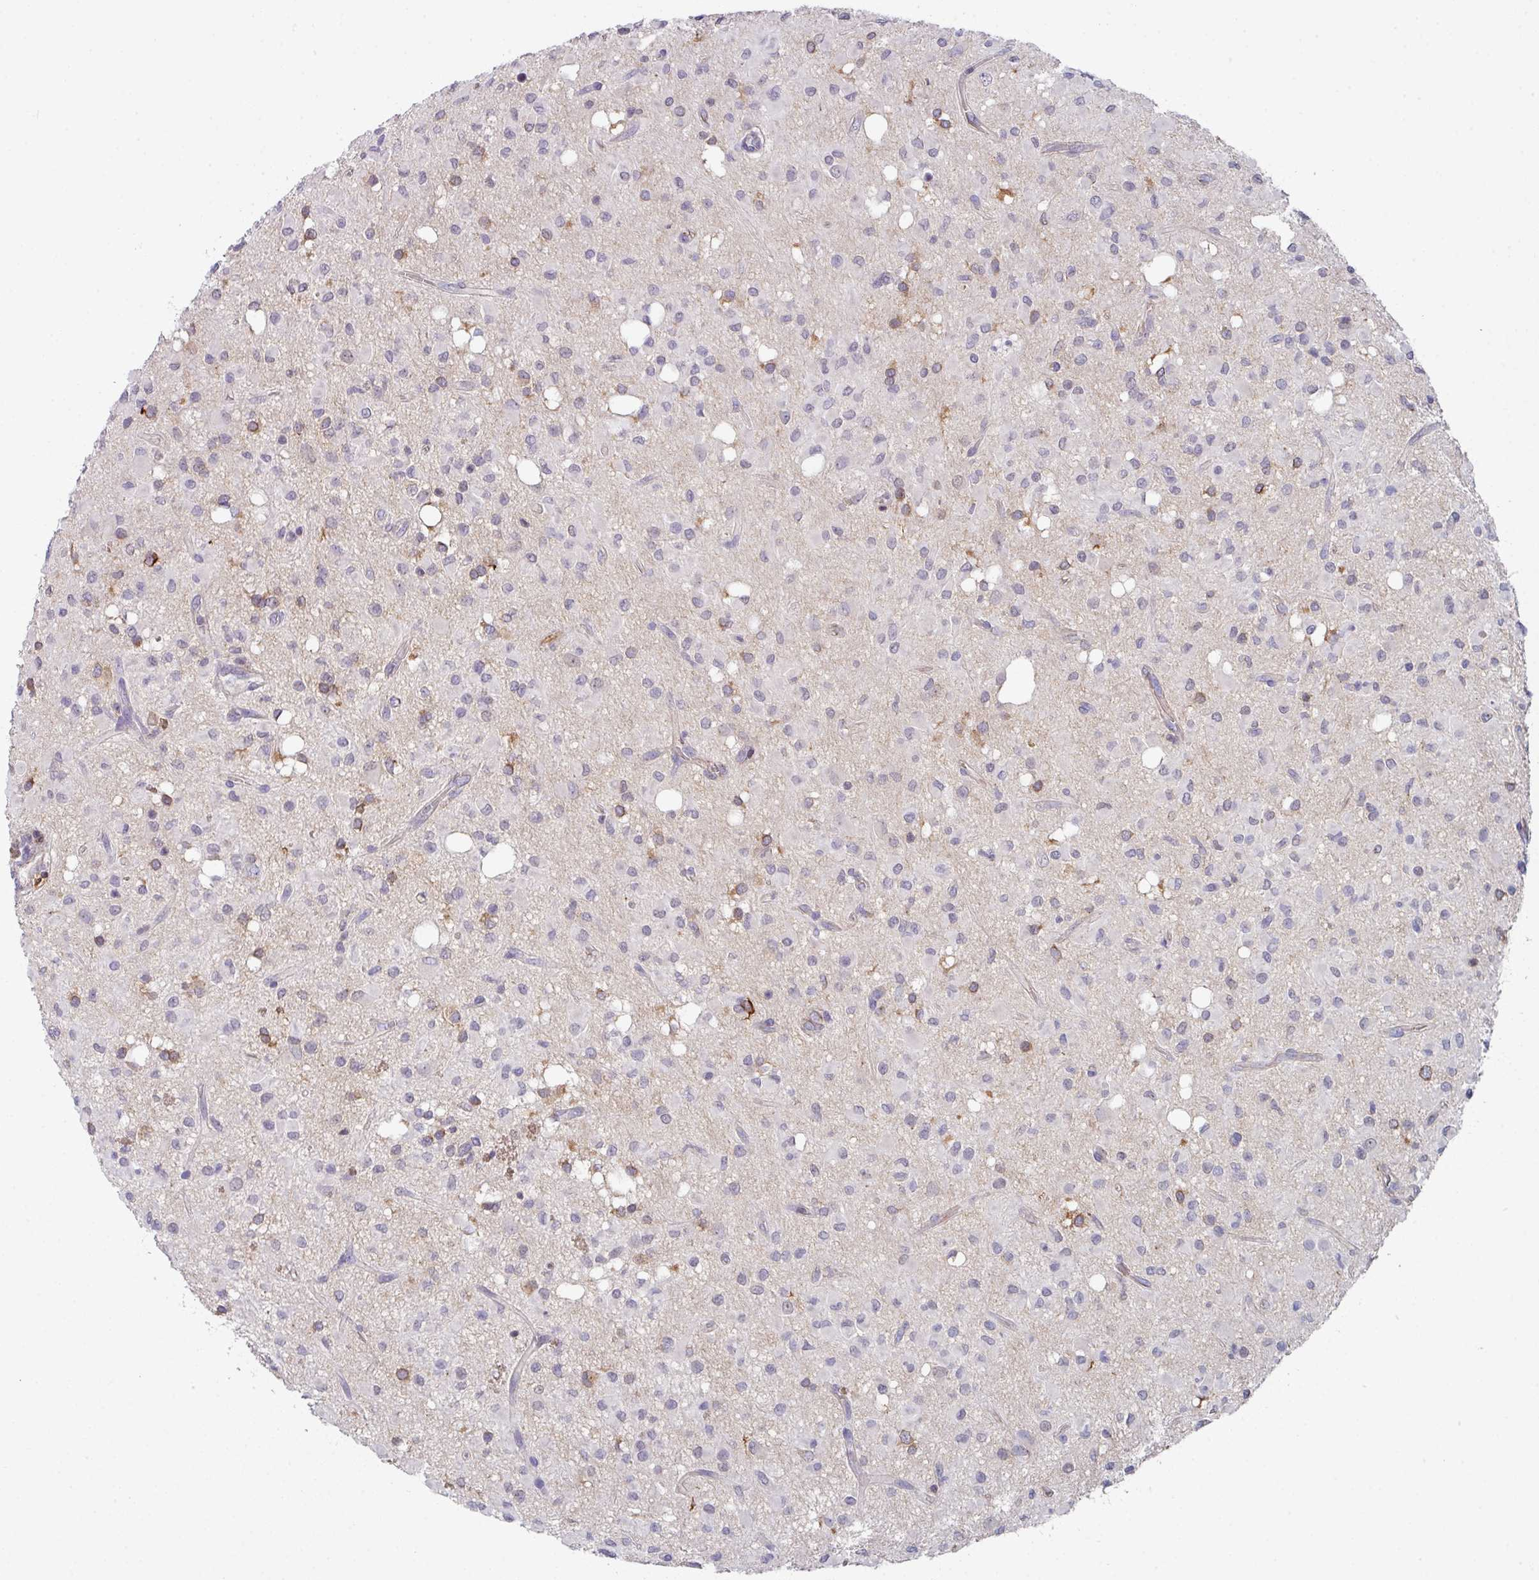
{"staining": {"intensity": "moderate", "quantity": "<25%", "location": "cytoplasmic/membranous"}, "tissue": "glioma", "cell_type": "Tumor cells", "image_type": "cancer", "snomed": [{"axis": "morphology", "description": "Glioma, malignant, Low grade"}, {"axis": "topography", "description": "Brain"}], "caption": "Immunohistochemical staining of glioma exhibits low levels of moderate cytoplasmic/membranous expression in approximately <25% of tumor cells.", "gene": "DCAF12L2", "patient": {"sex": "female", "age": 33}}